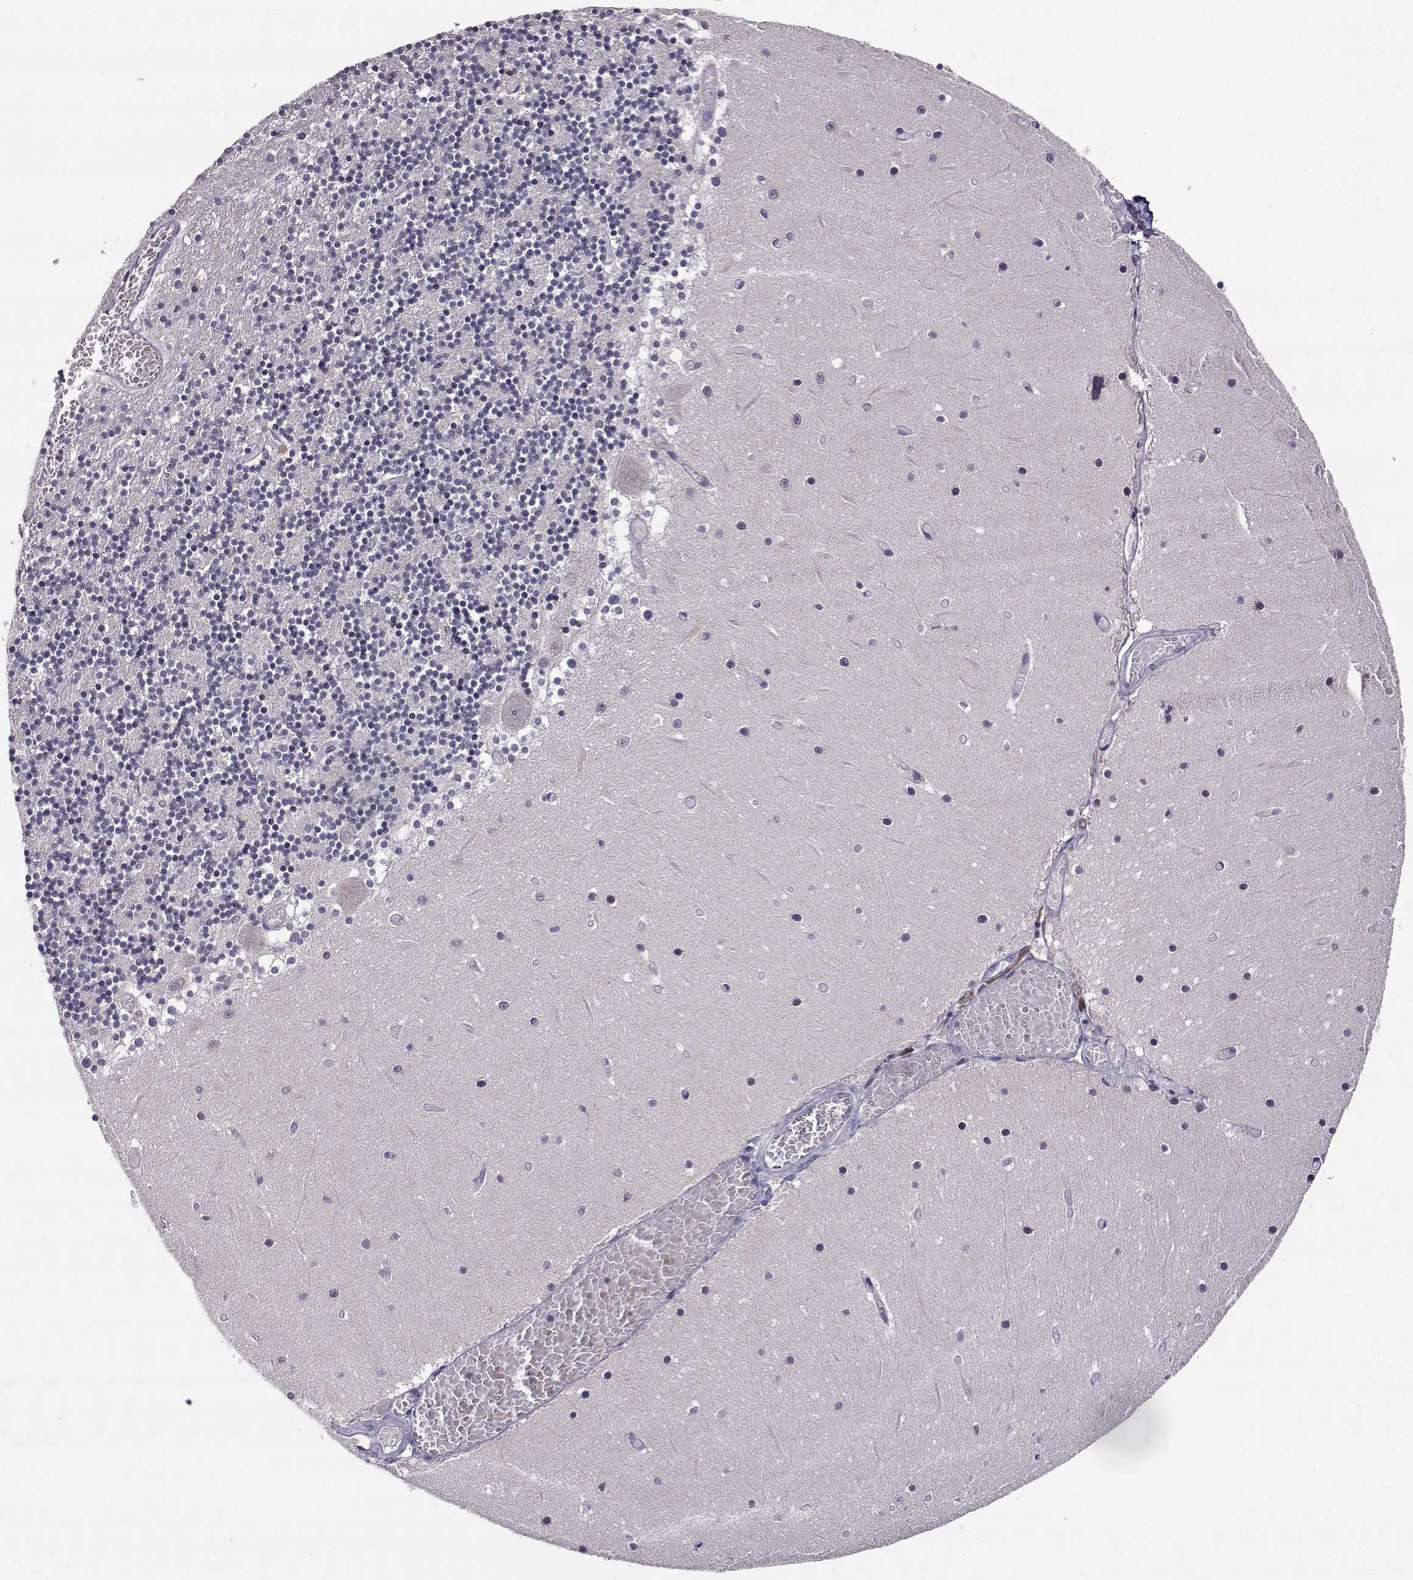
{"staining": {"intensity": "negative", "quantity": "none", "location": "none"}, "tissue": "cerebellum", "cell_type": "Cells in granular layer", "image_type": "normal", "snomed": [{"axis": "morphology", "description": "Normal tissue, NOS"}, {"axis": "topography", "description": "Cerebellum"}], "caption": "Photomicrograph shows no significant protein staining in cells in granular layer of unremarkable cerebellum.", "gene": "AKR1B1", "patient": {"sex": "female", "age": 28}}